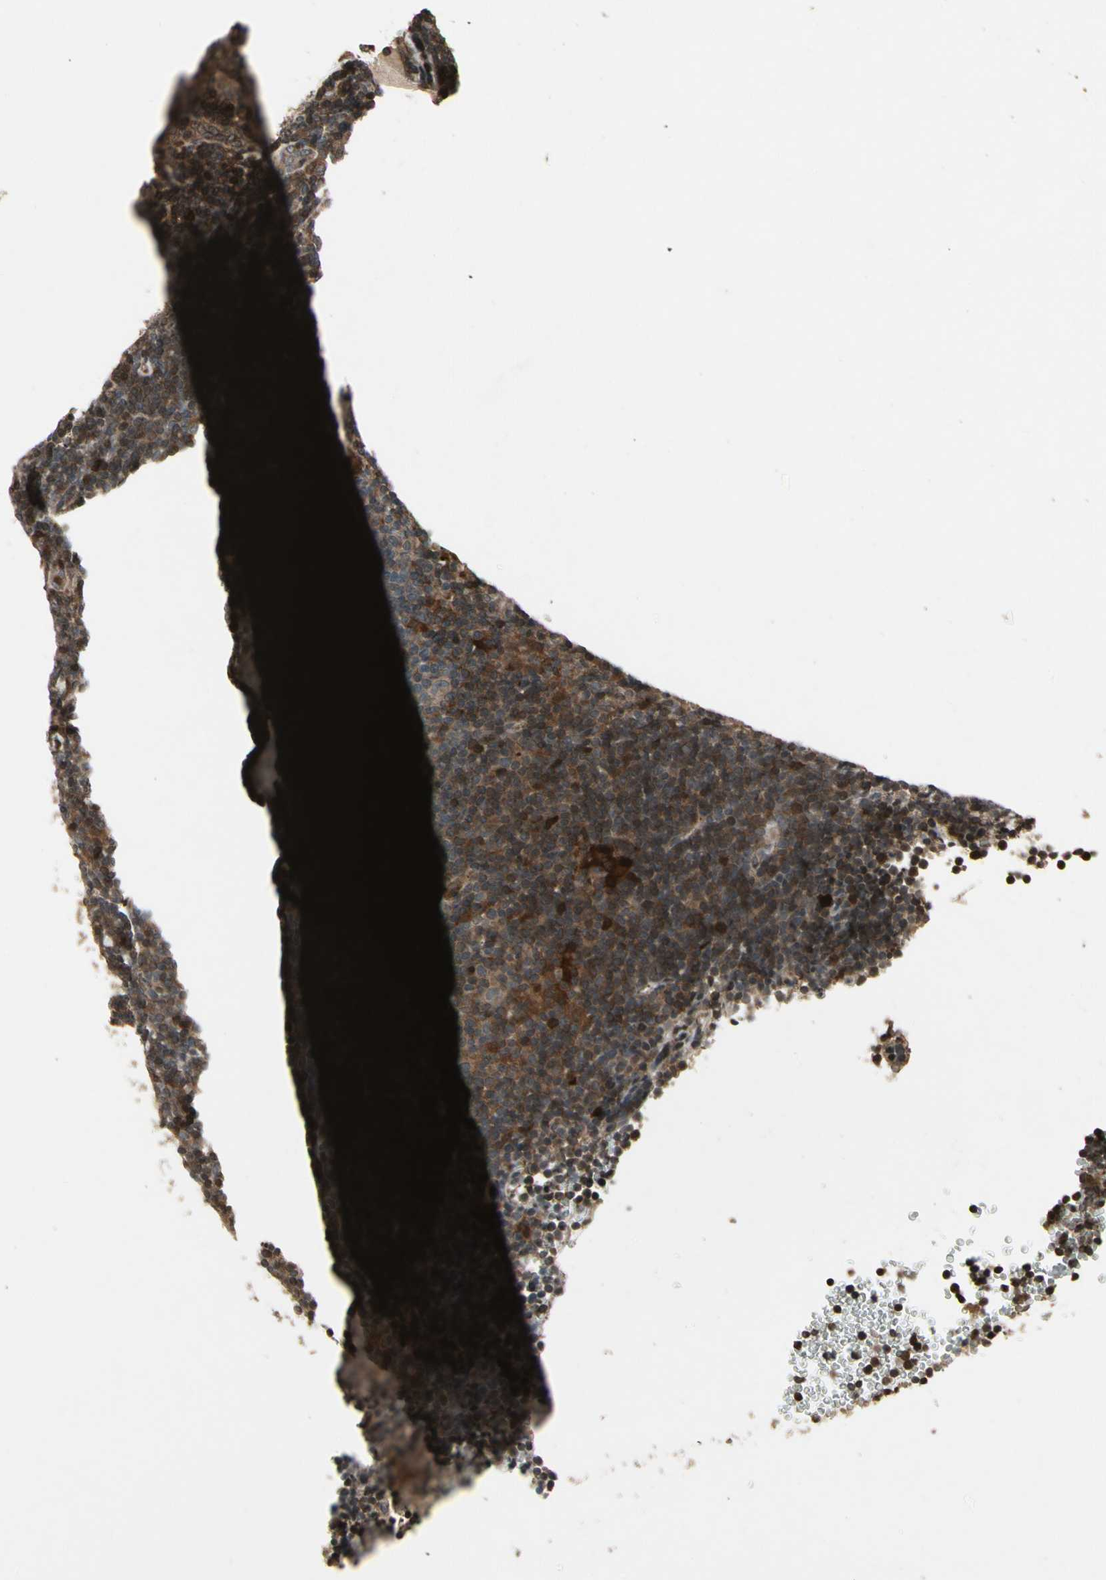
{"staining": {"intensity": "moderate", "quantity": ">75%", "location": "cytoplasmic/membranous"}, "tissue": "lymphoma", "cell_type": "Tumor cells", "image_type": "cancer", "snomed": [{"axis": "morphology", "description": "Hodgkin's disease, NOS"}, {"axis": "topography", "description": "Lymph node"}], "caption": "Hodgkin's disease tissue displays moderate cytoplasmic/membranous staining in approximately >75% of tumor cells (DAB = brown stain, brightfield microscopy at high magnification).", "gene": "GLRX", "patient": {"sex": "female", "age": 57}}